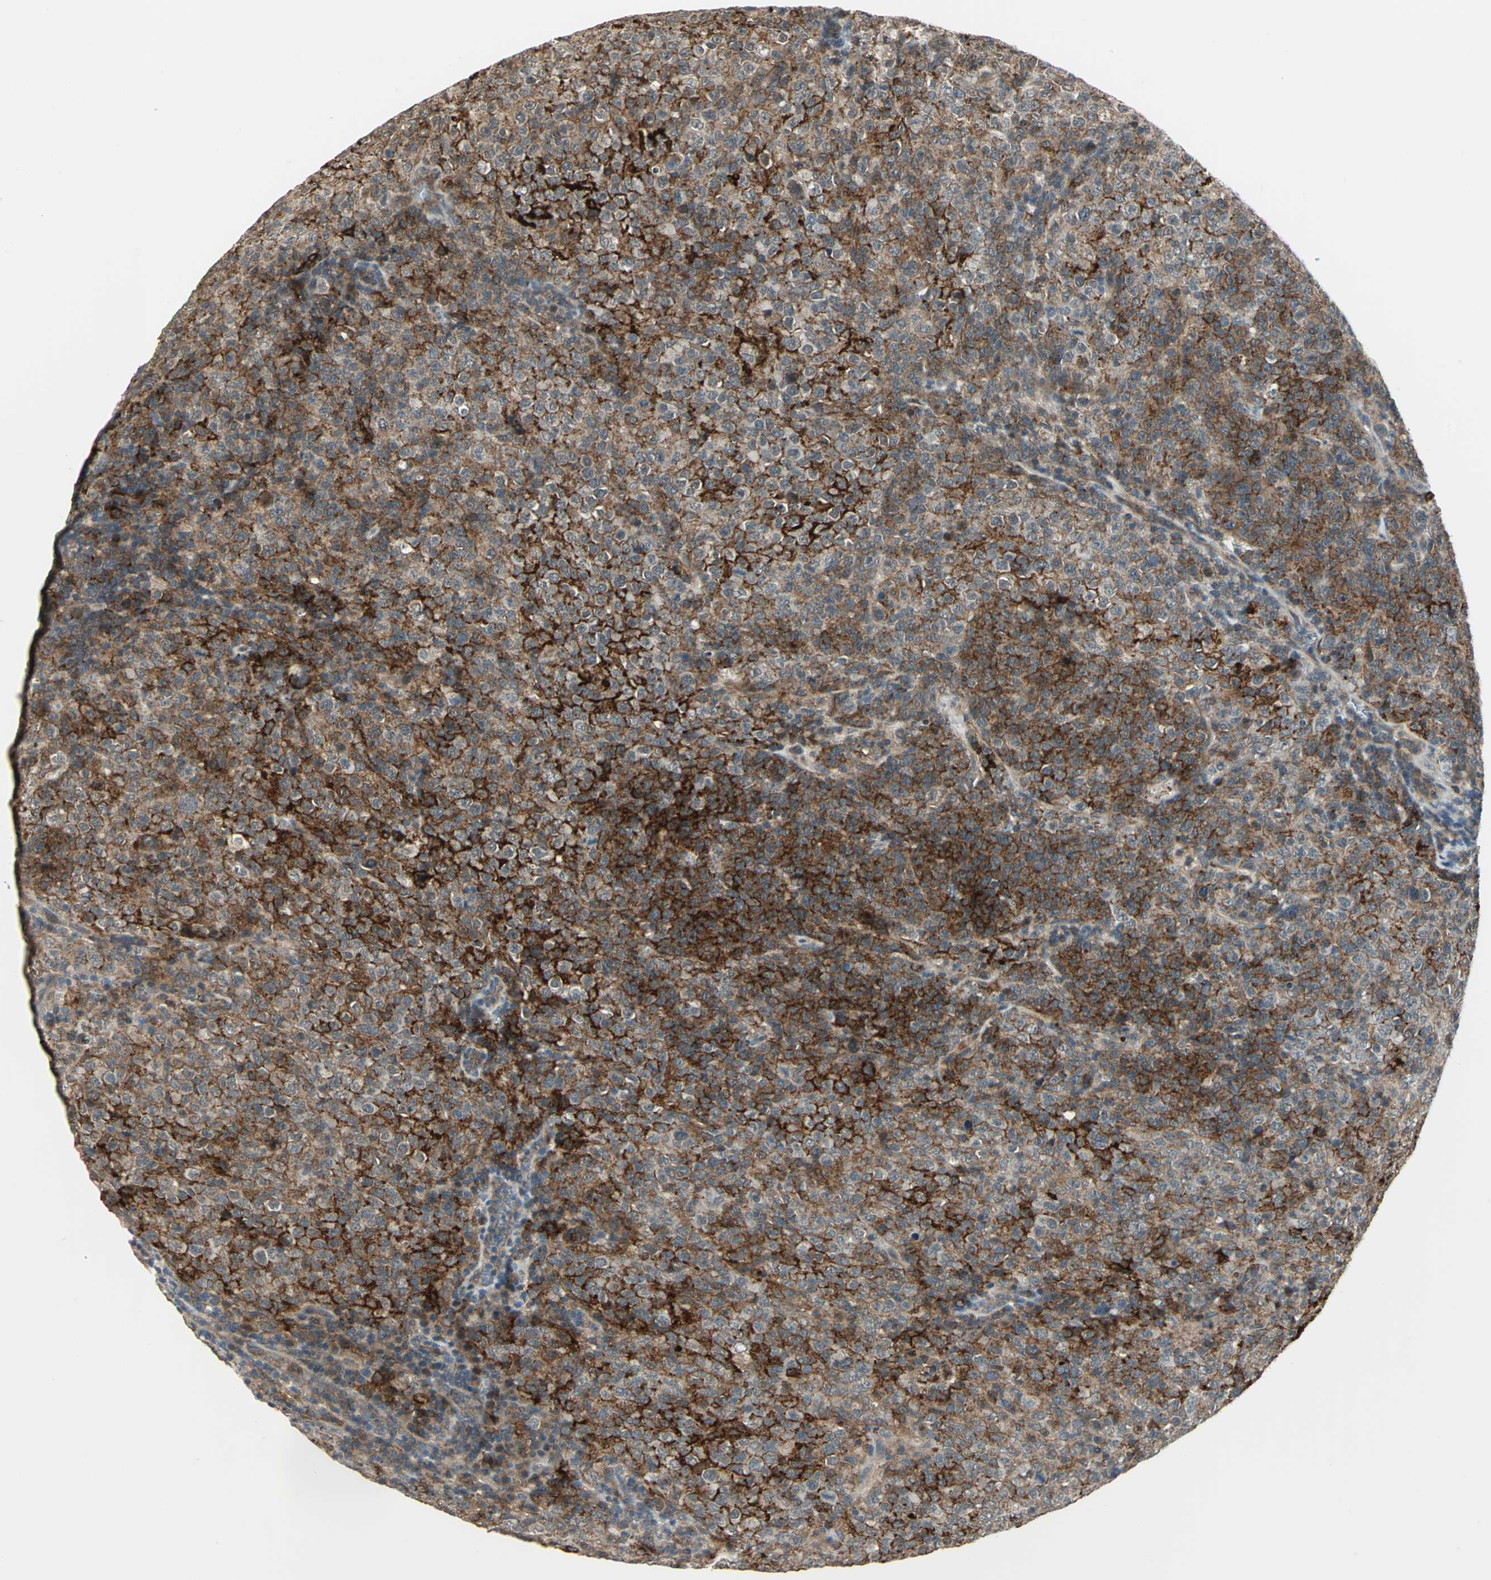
{"staining": {"intensity": "strong", "quantity": ">75%", "location": "cytoplasmic/membranous"}, "tissue": "lymphoma", "cell_type": "Tumor cells", "image_type": "cancer", "snomed": [{"axis": "morphology", "description": "Malignant lymphoma, non-Hodgkin's type, High grade"}, {"axis": "topography", "description": "Tonsil"}], "caption": "Lymphoma stained with a protein marker displays strong staining in tumor cells.", "gene": "PLAGL2", "patient": {"sex": "female", "age": 36}}